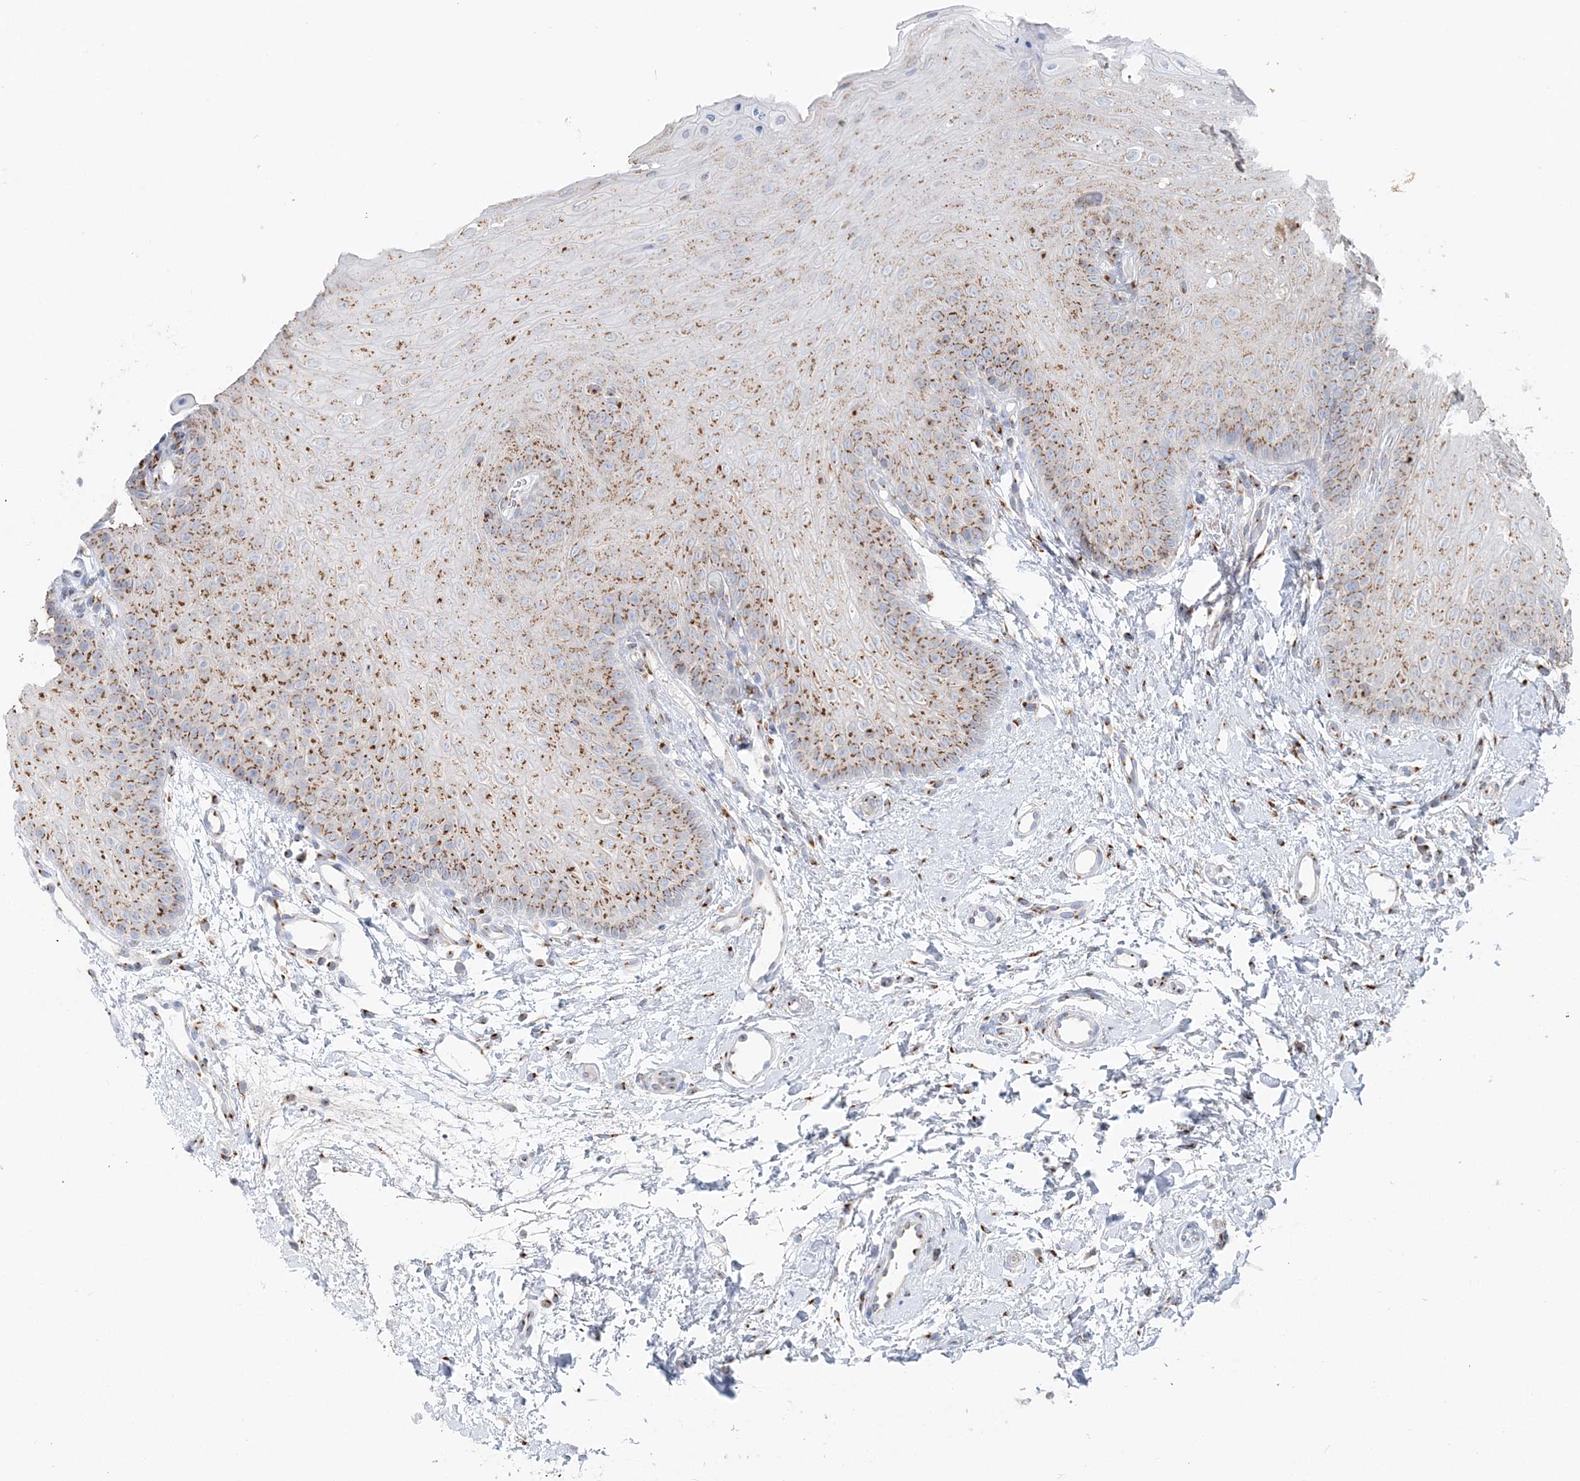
{"staining": {"intensity": "moderate", "quantity": "25%-75%", "location": "cytoplasmic/membranous"}, "tissue": "oral mucosa", "cell_type": "Squamous epithelial cells", "image_type": "normal", "snomed": [{"axis": "morphology", "description": "Normal tissue, NOS"}, {"axis": "topography", "description": "Oral tissue"}], "caption": "Benign oral mucosa displays moderate cytoplasmic/membranous staining in about 25%-75% of squamous epithelial cells, visualized by immunohistochemistry.", "gene": "TMED10", "patient": {"sex": "female", "age": 68}}